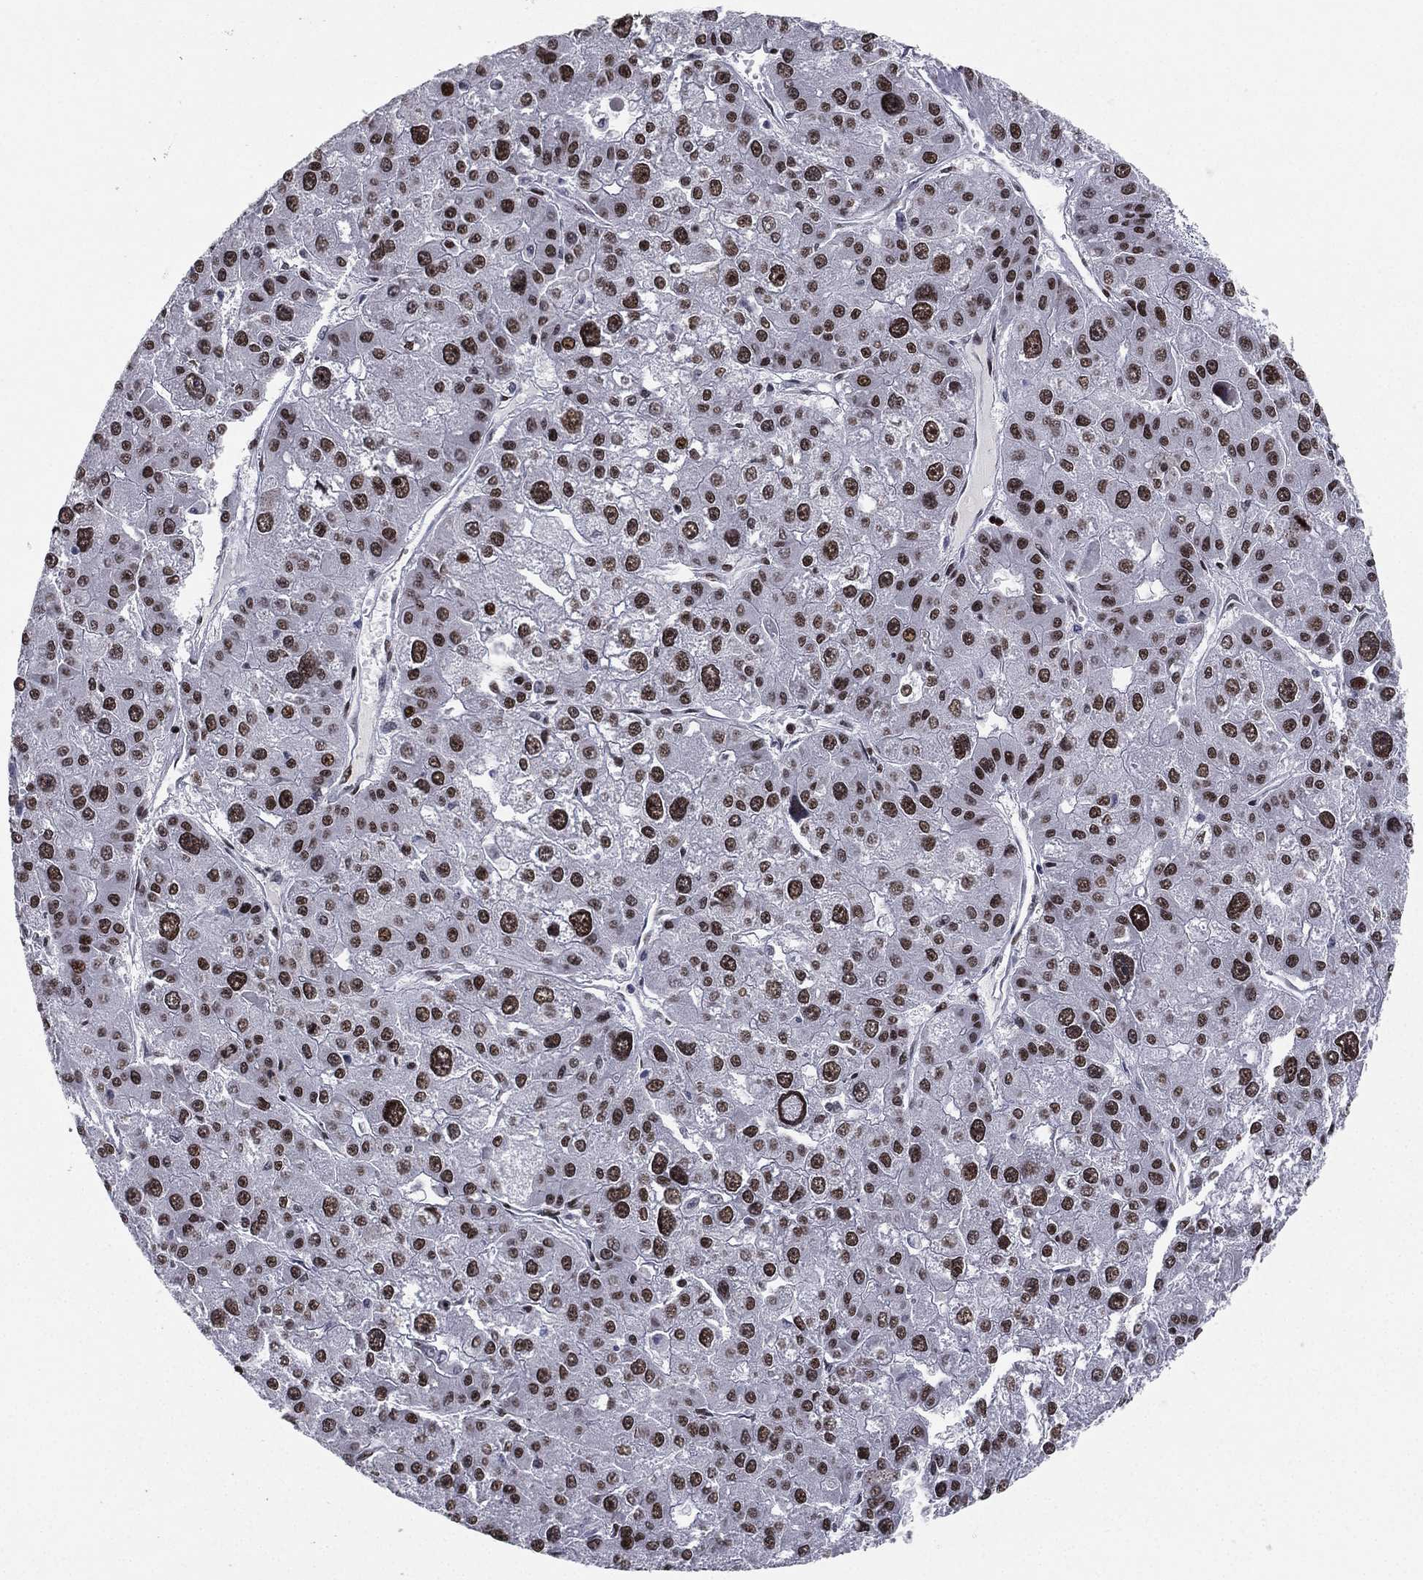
{"staining": {"intensity": "strong", "quantity": ">75%", "location": "nuclear"}, "tissue": "liver cancer", "cell_type": "Tumor cells", "image_type": "cancer", "snomed": [{"axis": "morphology", "description": "Carcinoma, Hepatocellular, NOS"}, {"axis": "topography", "description": "Liver"}], "caption": "DAB (3,3'-diaminobenzidine) immunohistochemical staining of human hepatocellular carcinoma (liver) shows strong nuclear protein expression in about >75% of tumor cells. The staining was performed using DAB, with brown indicating positive protein expression. Nuclei are stained blue with hematoxylin.", "gene": "RTF1", "patient": {"sex": "male", "age": 73}}